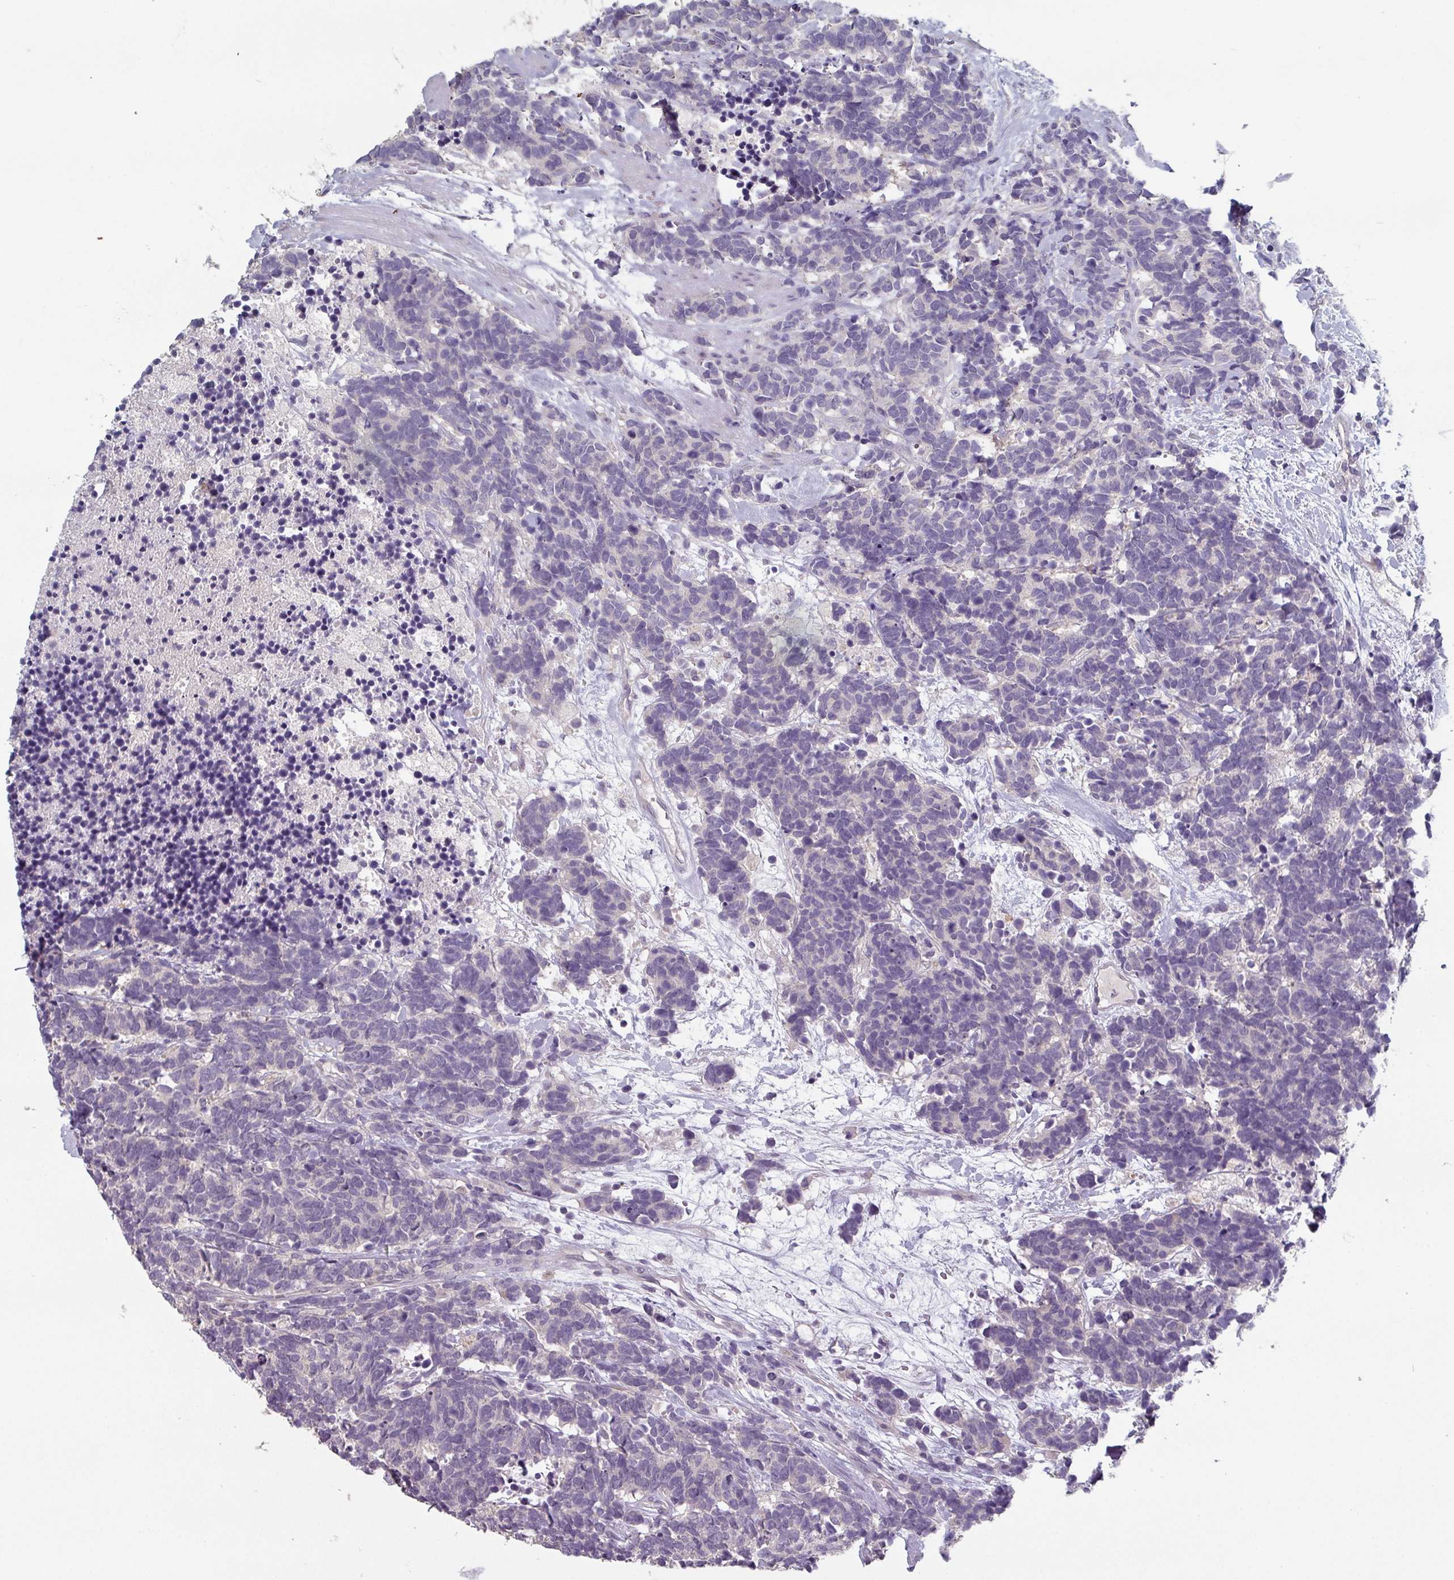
{"staining": {"intensity": "negative", "quantity": "none", "location": "none"}, "tissue": "carcinoid", "cell_type": "Tumor cells", "image_type": "cancer", "snomed": [{"axis": "morphology", "description": "Carcinoma, NOS"}, {"axis": "morphology", "description": "Carcinoid, malignant, NOS"}, {"axis": "topography", "description": "Prostate"}], "caption": "Immunohistochemistry image of human malignant carcinoid stained for a protein (brown), which reveals no staining in tumor cells.", "gene": "PRAMEF8", "patient": {"sex": "male", "age": 57}}